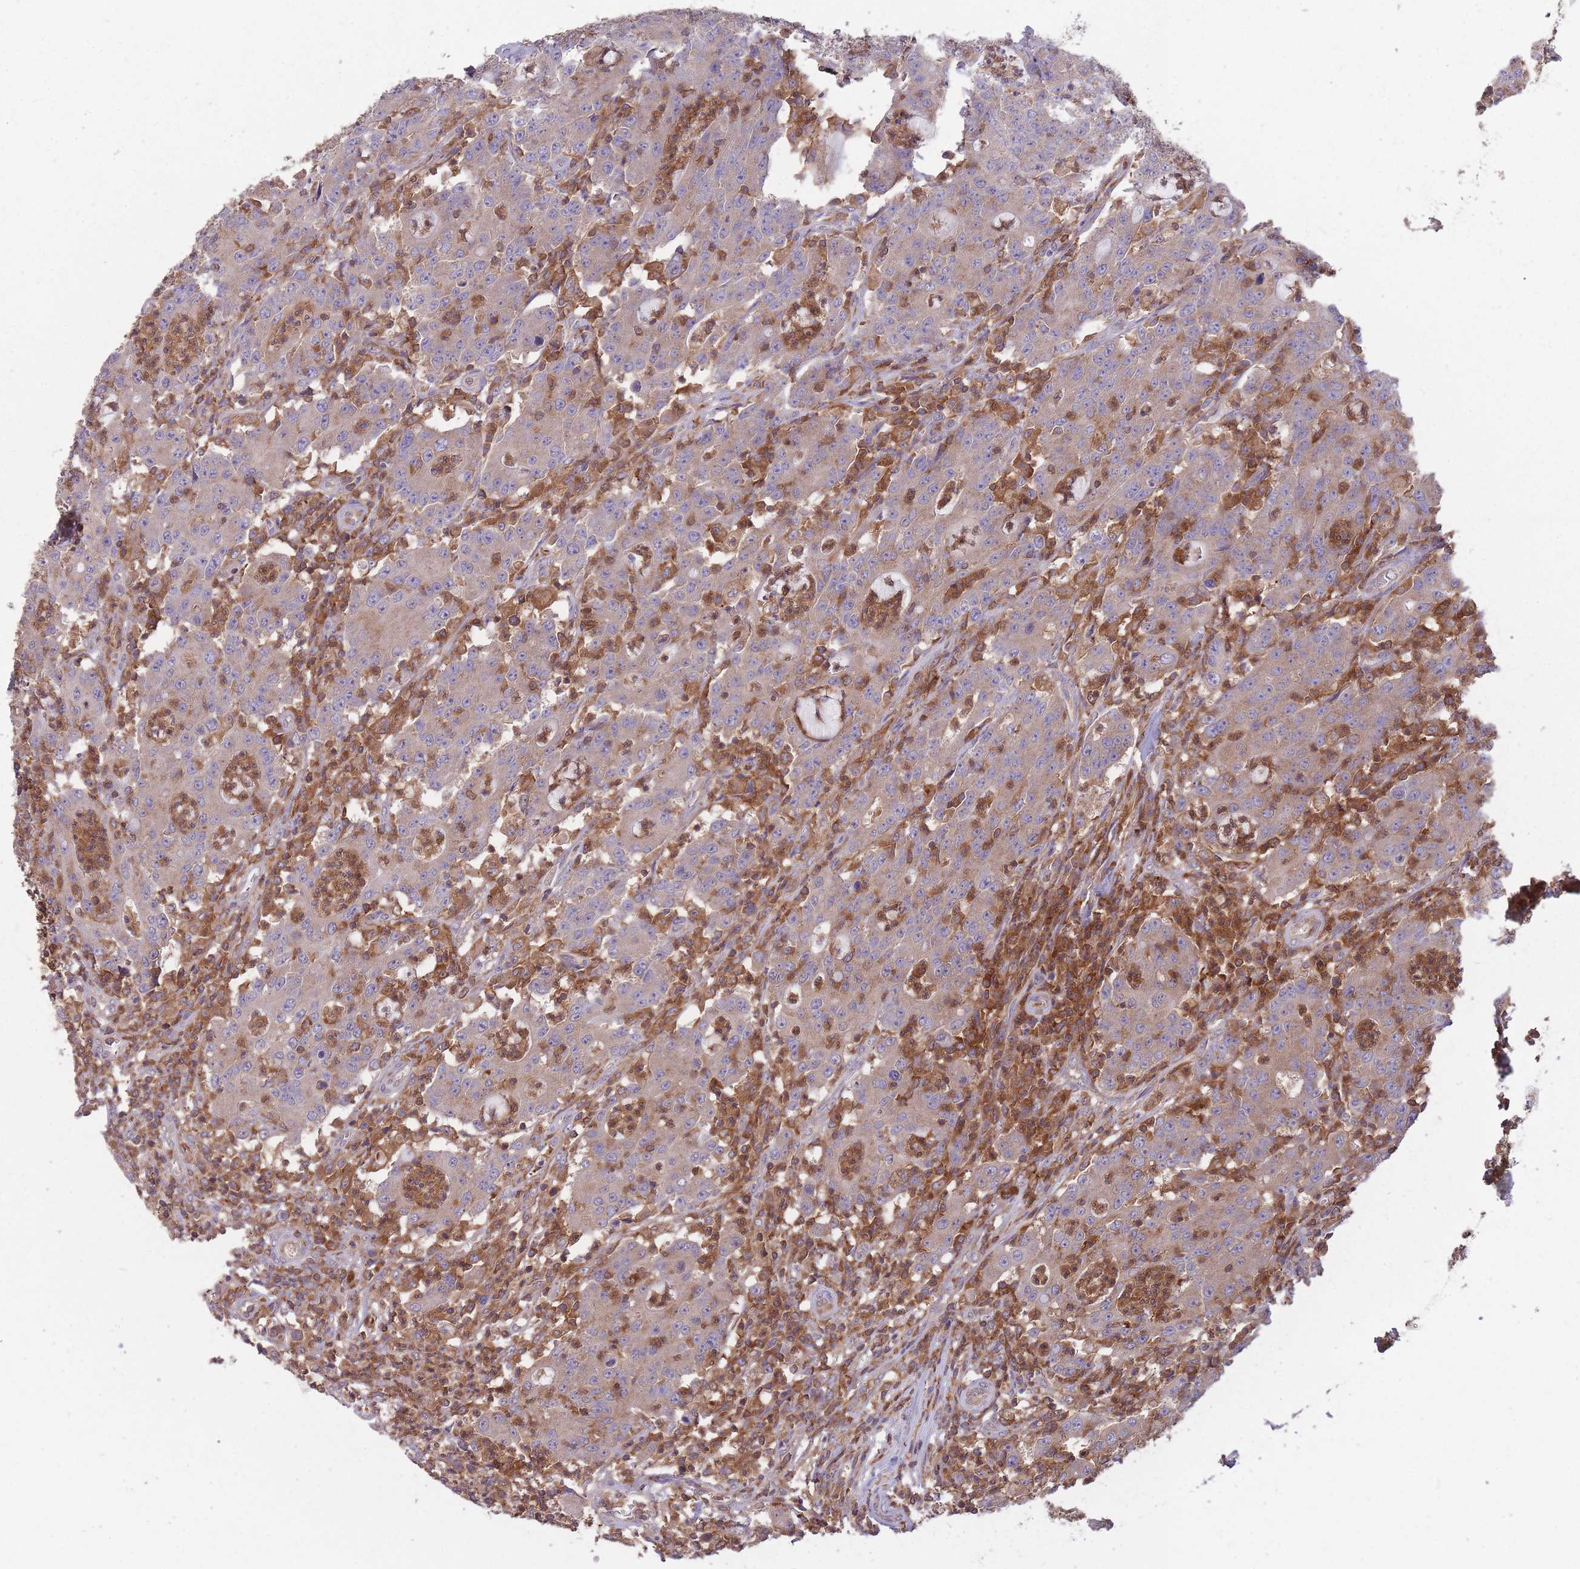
{"staining": {"intensity": "weak", "quantity": ">75%", "location": "cytoplasmic/membranous"}, "tissue": "colorectal cancer", "cell_type": "Tumor cells", "image_type": "cancer", "snomed": [{"axis": "morphology", "description": "Adenocarcinoma, NOS"}, {"axis": "topography", "description": "Colon"}], "caption": "Human adenocarcinoma (colorectal) stained for a protein (brown) exhibits weak cytoplasmic/membranous positive staining in approximately >75% of tumor cells.", "gene": "GMIP", "patient": {"sex": "male", "age": 83}}